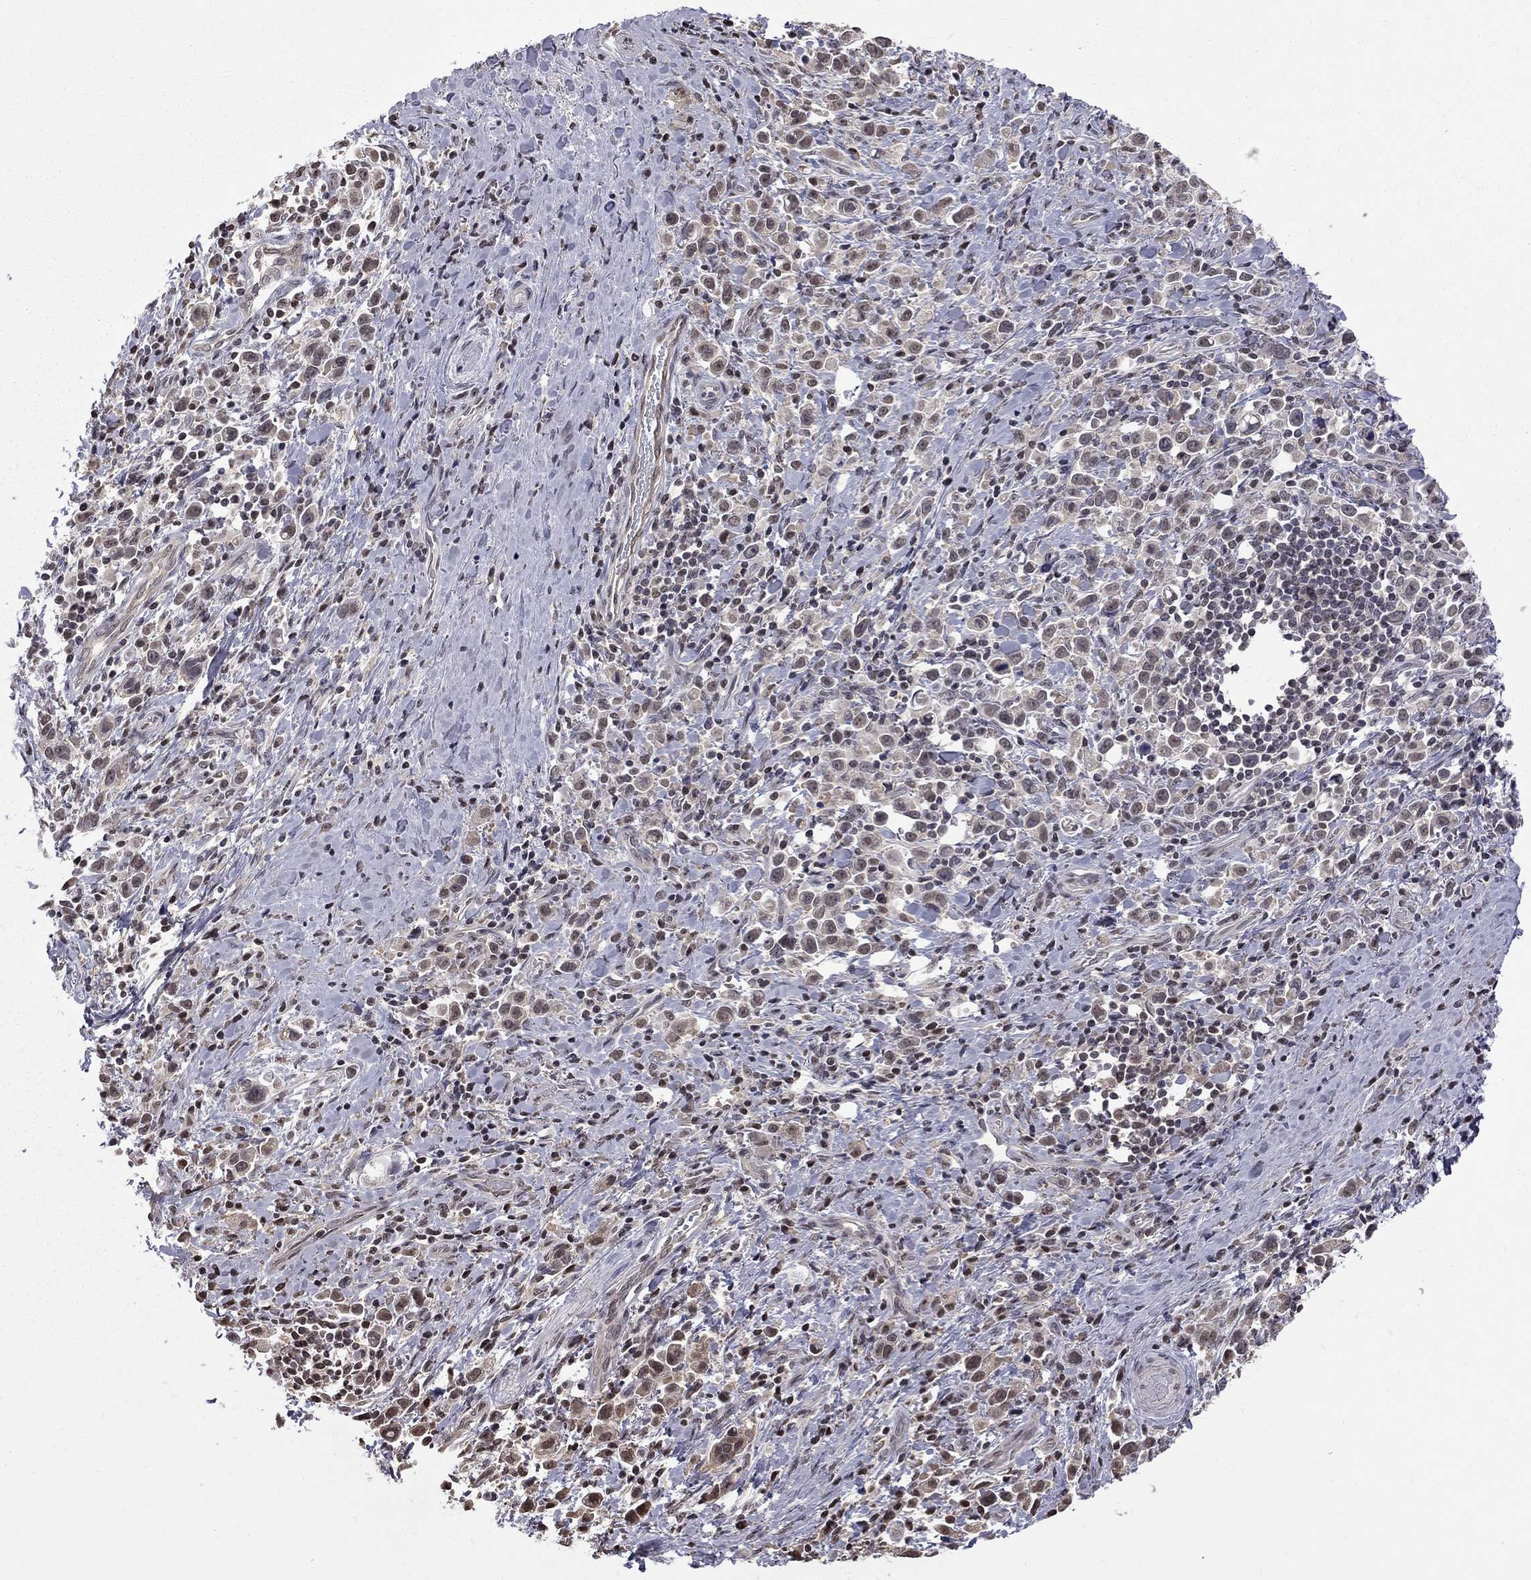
{"staining": {"intensity": "weak", "quantity": "<25%", "location": "cytoplasmic/membranous,nuclear"}, "tissue": "stomach cancer", "cell_type": "Tumor cells", "image_type": "cancer", "snomed": [{"axis": "morphology", "description": "Adenocarcinoma, NOS"}, {"axis": "topography", "description": "Stomach"}], "caption": "This is a image of immunohistochemistry staining of stomach cancer, which shows no staining in tumor cells.", "gene": "RFWD3", "patient": {"sex": "male", "age": 93}}